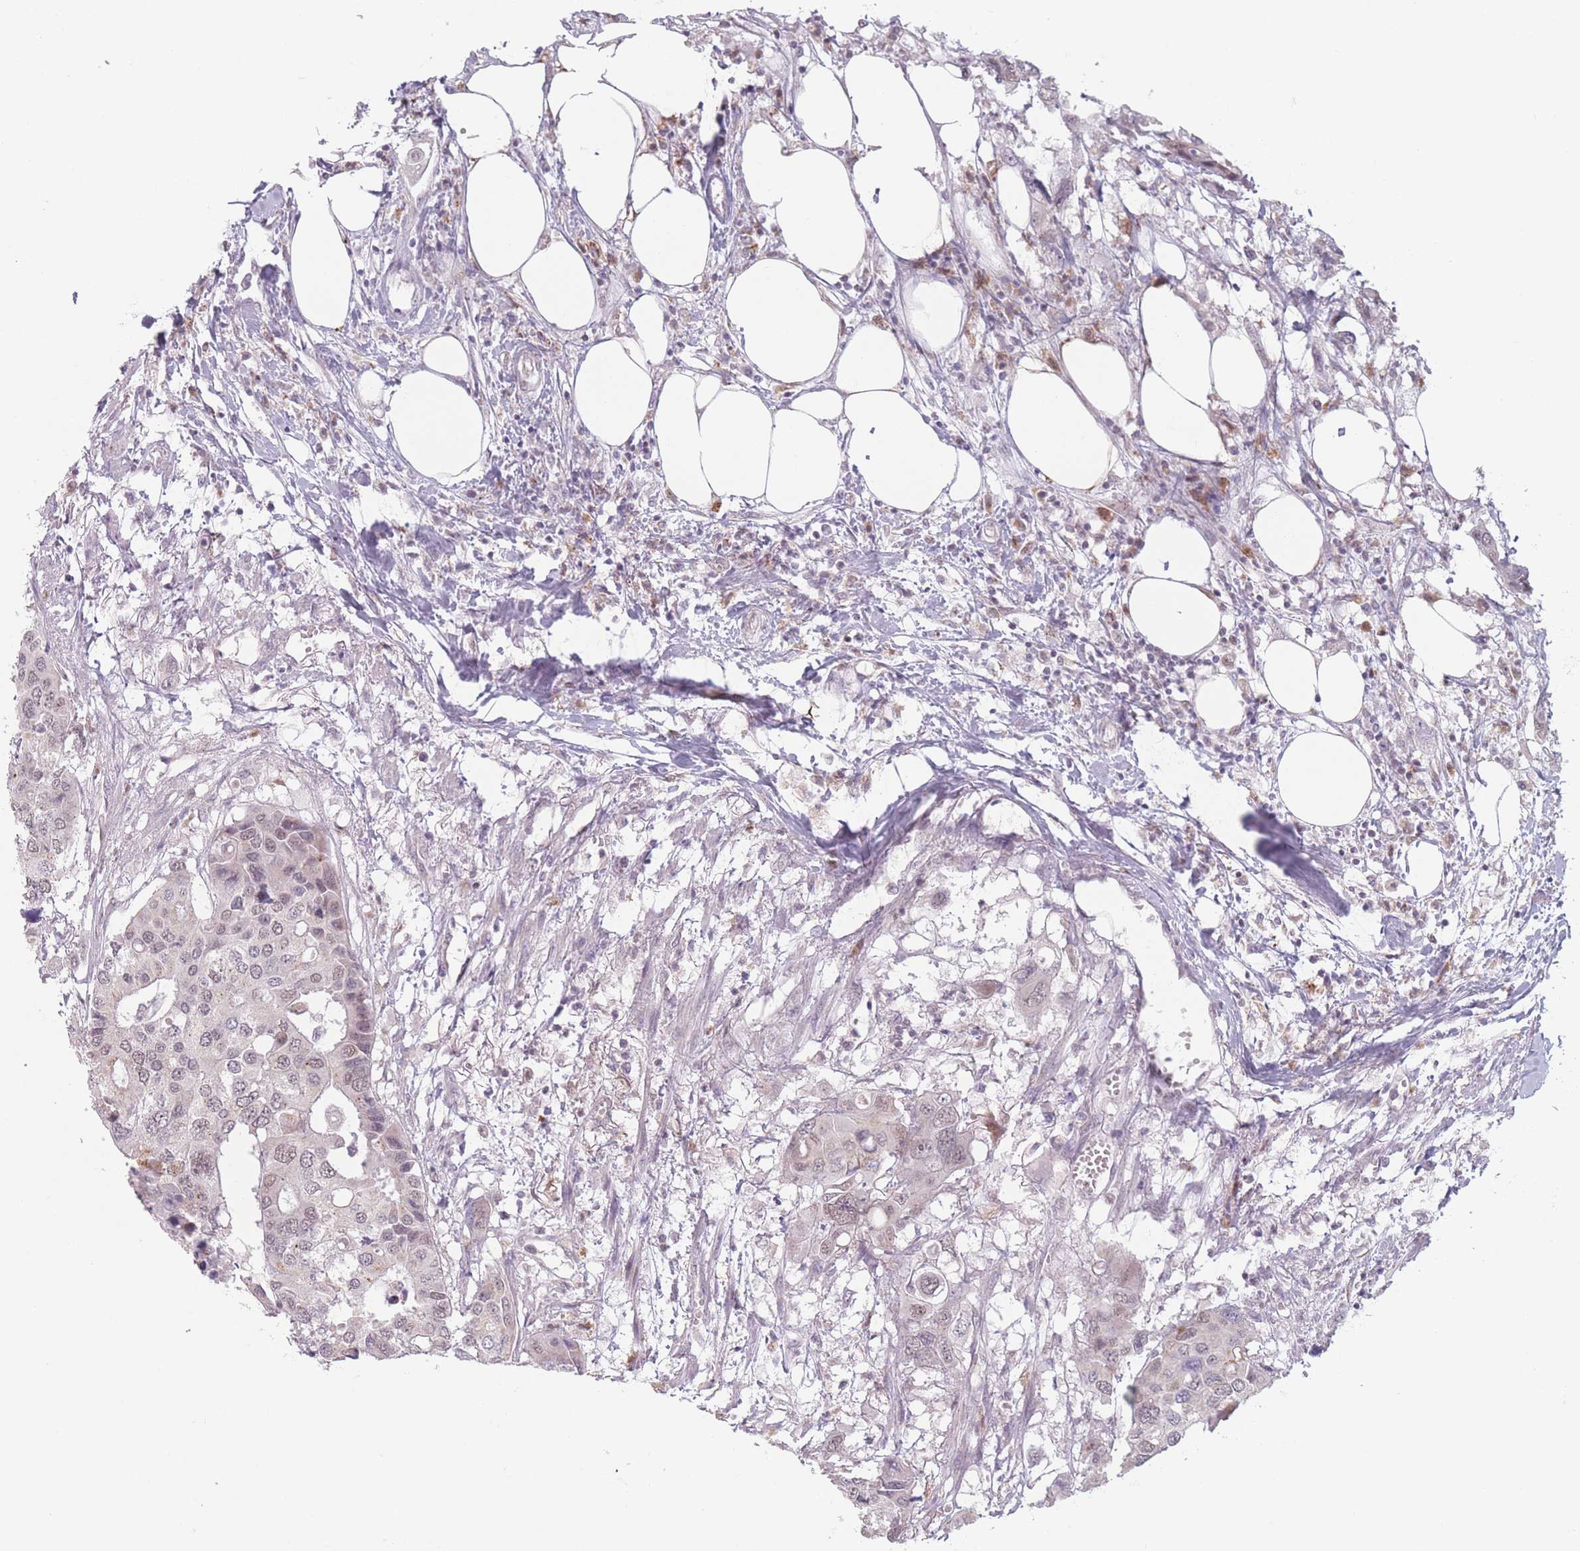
{"staining": {"intensity": "weak", "quantity": "<25%", "location": "nuclear"}, "tissue": "colorectal cancer", "cell_type": "Tumor cells", "image_type": "cancer", "snomed": [{"axis": "morphology", "description": "Adenocarcinoma, NOS"}, {"axis": "topography", "description": "Colon"}], "caption": "Immunohistochemistry (IHC) of colorectal cancer shows no positivity in tumor cells. Brightfield microscopy of immunohistochemistry (IHC) stained with DAB (brown) and hematoxylin (blue), captured at high magnification.", "gene": "OR10C1", "patient": {"sex": "male", "age": 77}}